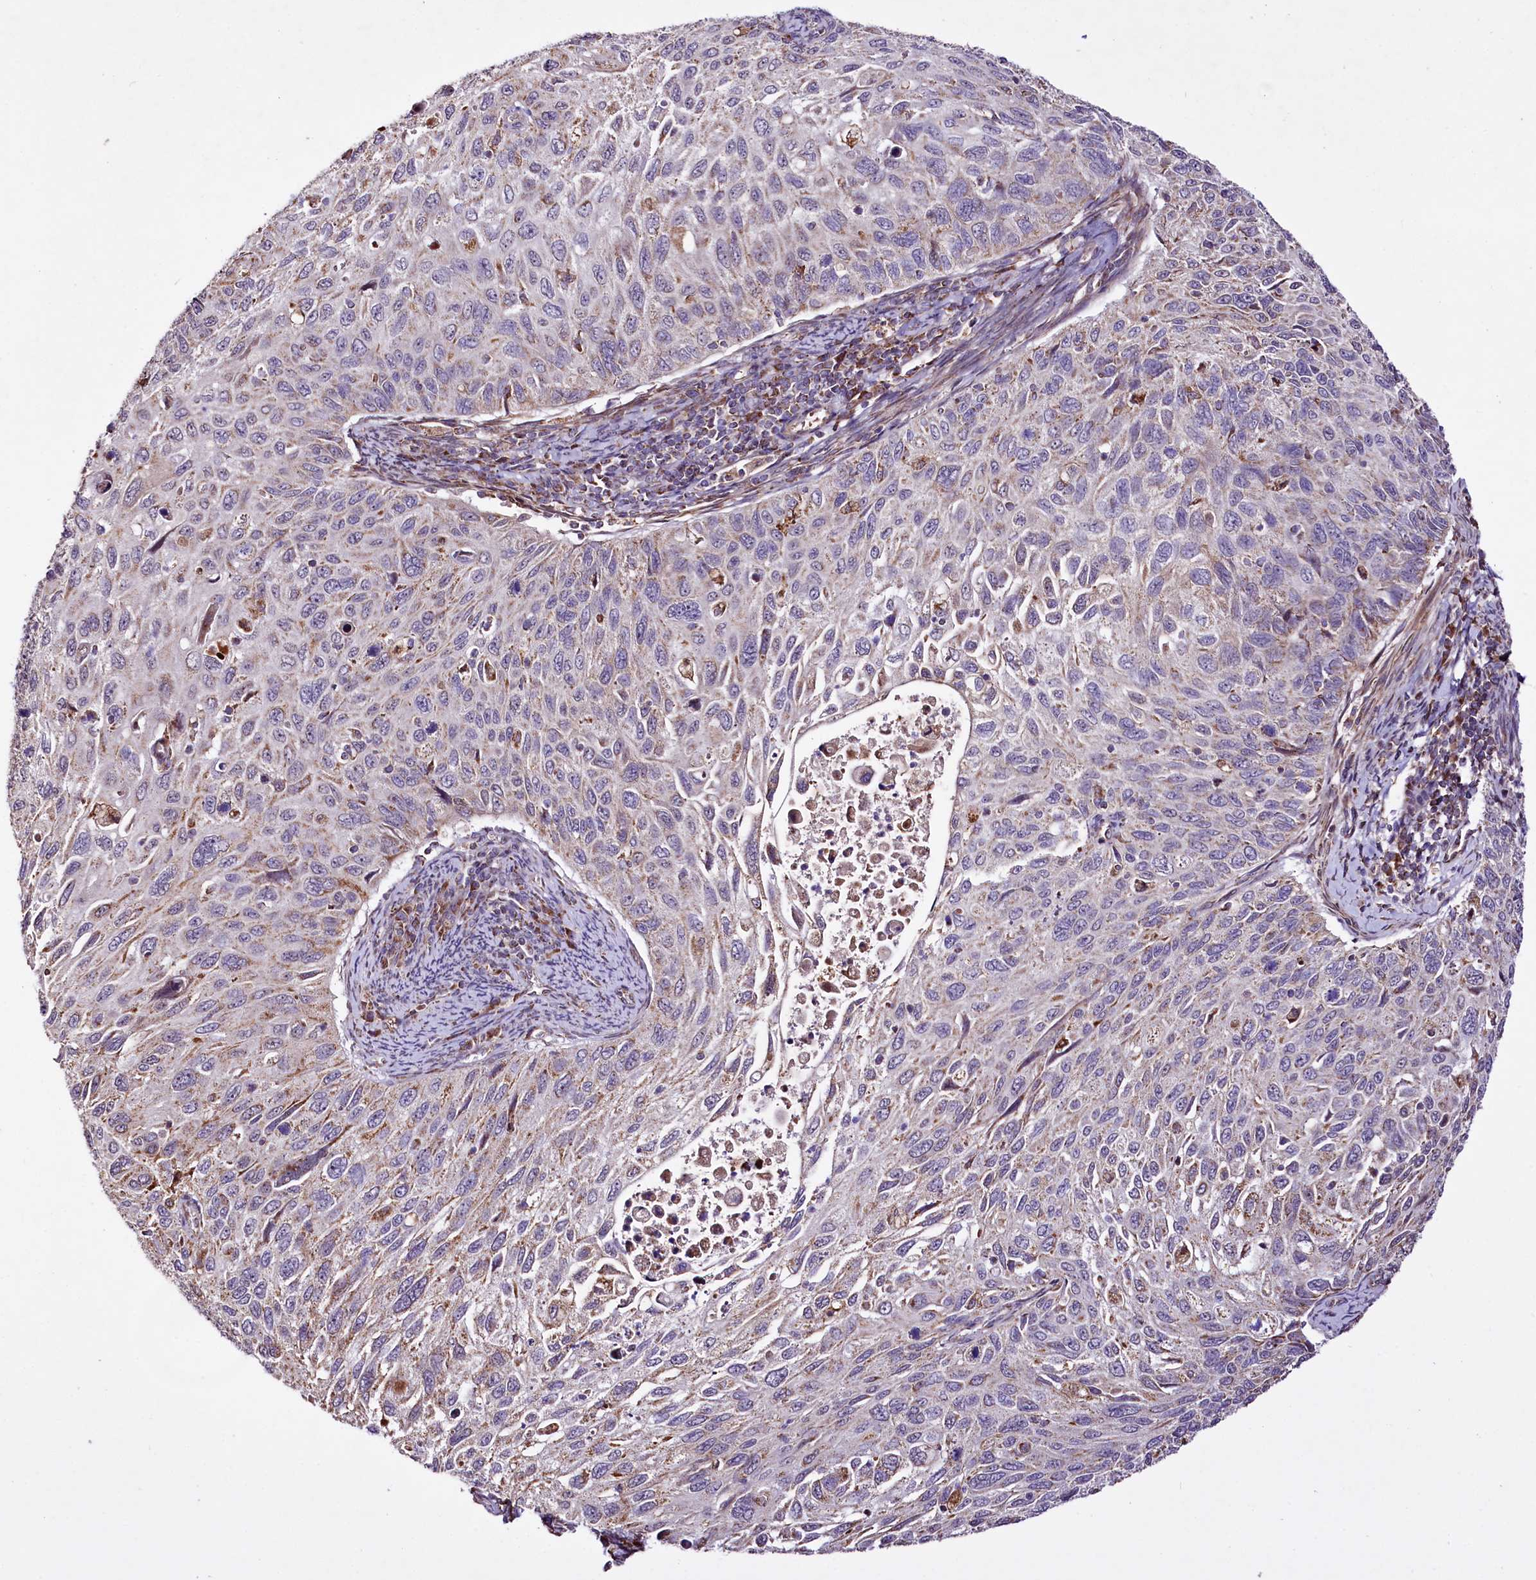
{"staining": {"intensity": "weak", "quantity": "<25%", "location": "cytoplasmic/membranous"}, "tissue": "cervical cancer", "cell_type": "Tumor cells", "image_type": "cancer", "snomed": [{"axis": "morphology", "description": "Squamous cell carcinoma, NOS"}, {"axis": "topography", "description": "Cervix"}], "caption": "DAB immunohistochemical staining of cervical cancer (squamous cell carcinoma) exhibits no significant staining in tumor cells. Brightfield microscopy of immunohistochemistry stained with DAB (3,3'-diaminobenzidine) (brown) and hematoxylin (blue), captured at high magnification.", "gene": "ST7", "patient": {"sex": "female", "age": 70}}